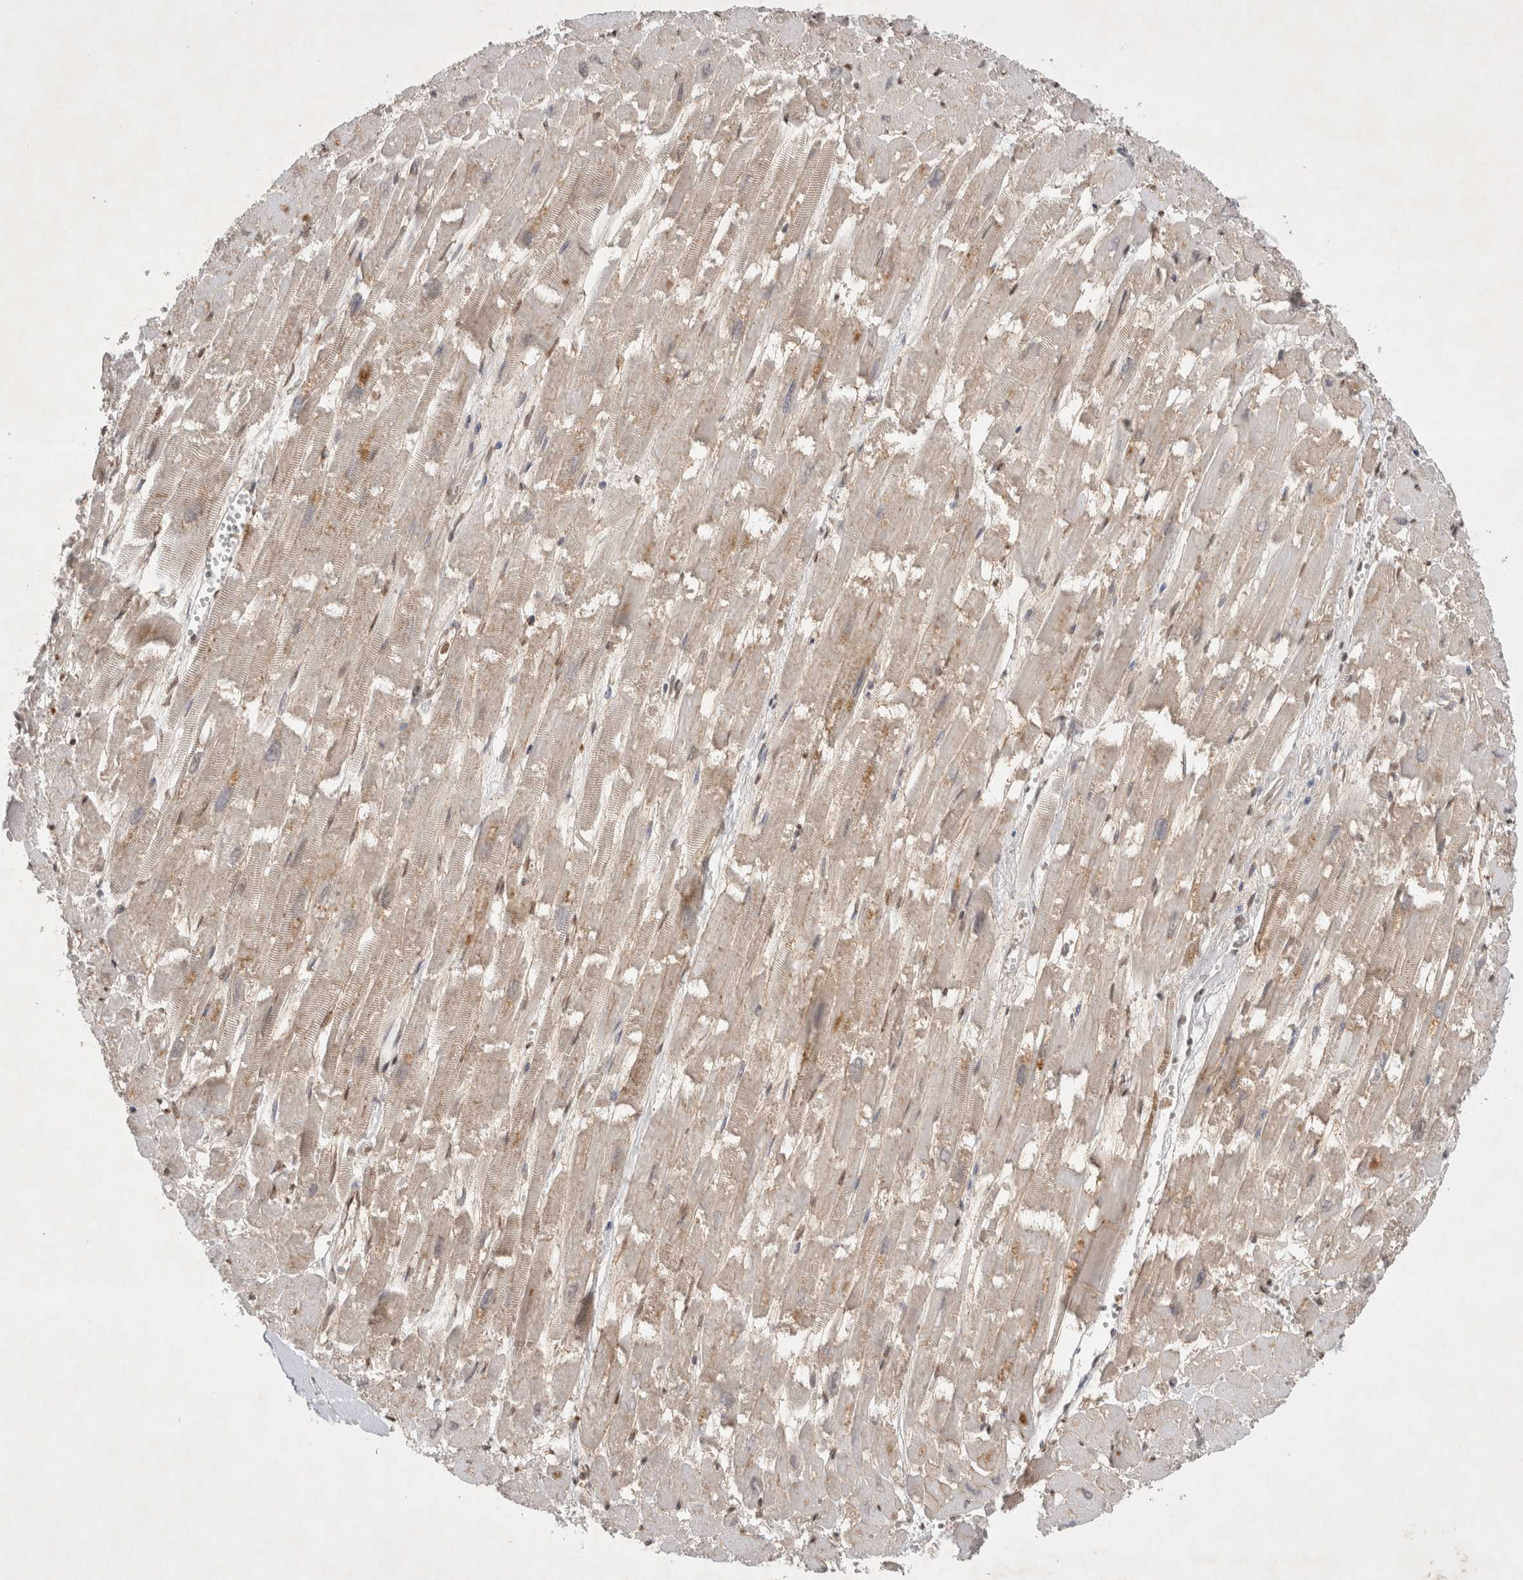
{"staining": {"intensity": "weak", "quantity": "<25%", "location": "cytoplasmic/membranous,nuclear"}, "tissue": "heart muscle", "cell_type": "Cardiomyocytes", "image_type": "normal", "snomed": [{"axis": "morphology", "description": "Normal tissue, NOS"}, {"axis": "topography", "description": "Heart"}], "caption": "Micrograph shows no significant protein positivity in cardiomyocytes of benign heart muscle.", "gene": "WIPF2", "patient": {"sex": "male", "age": 54}}